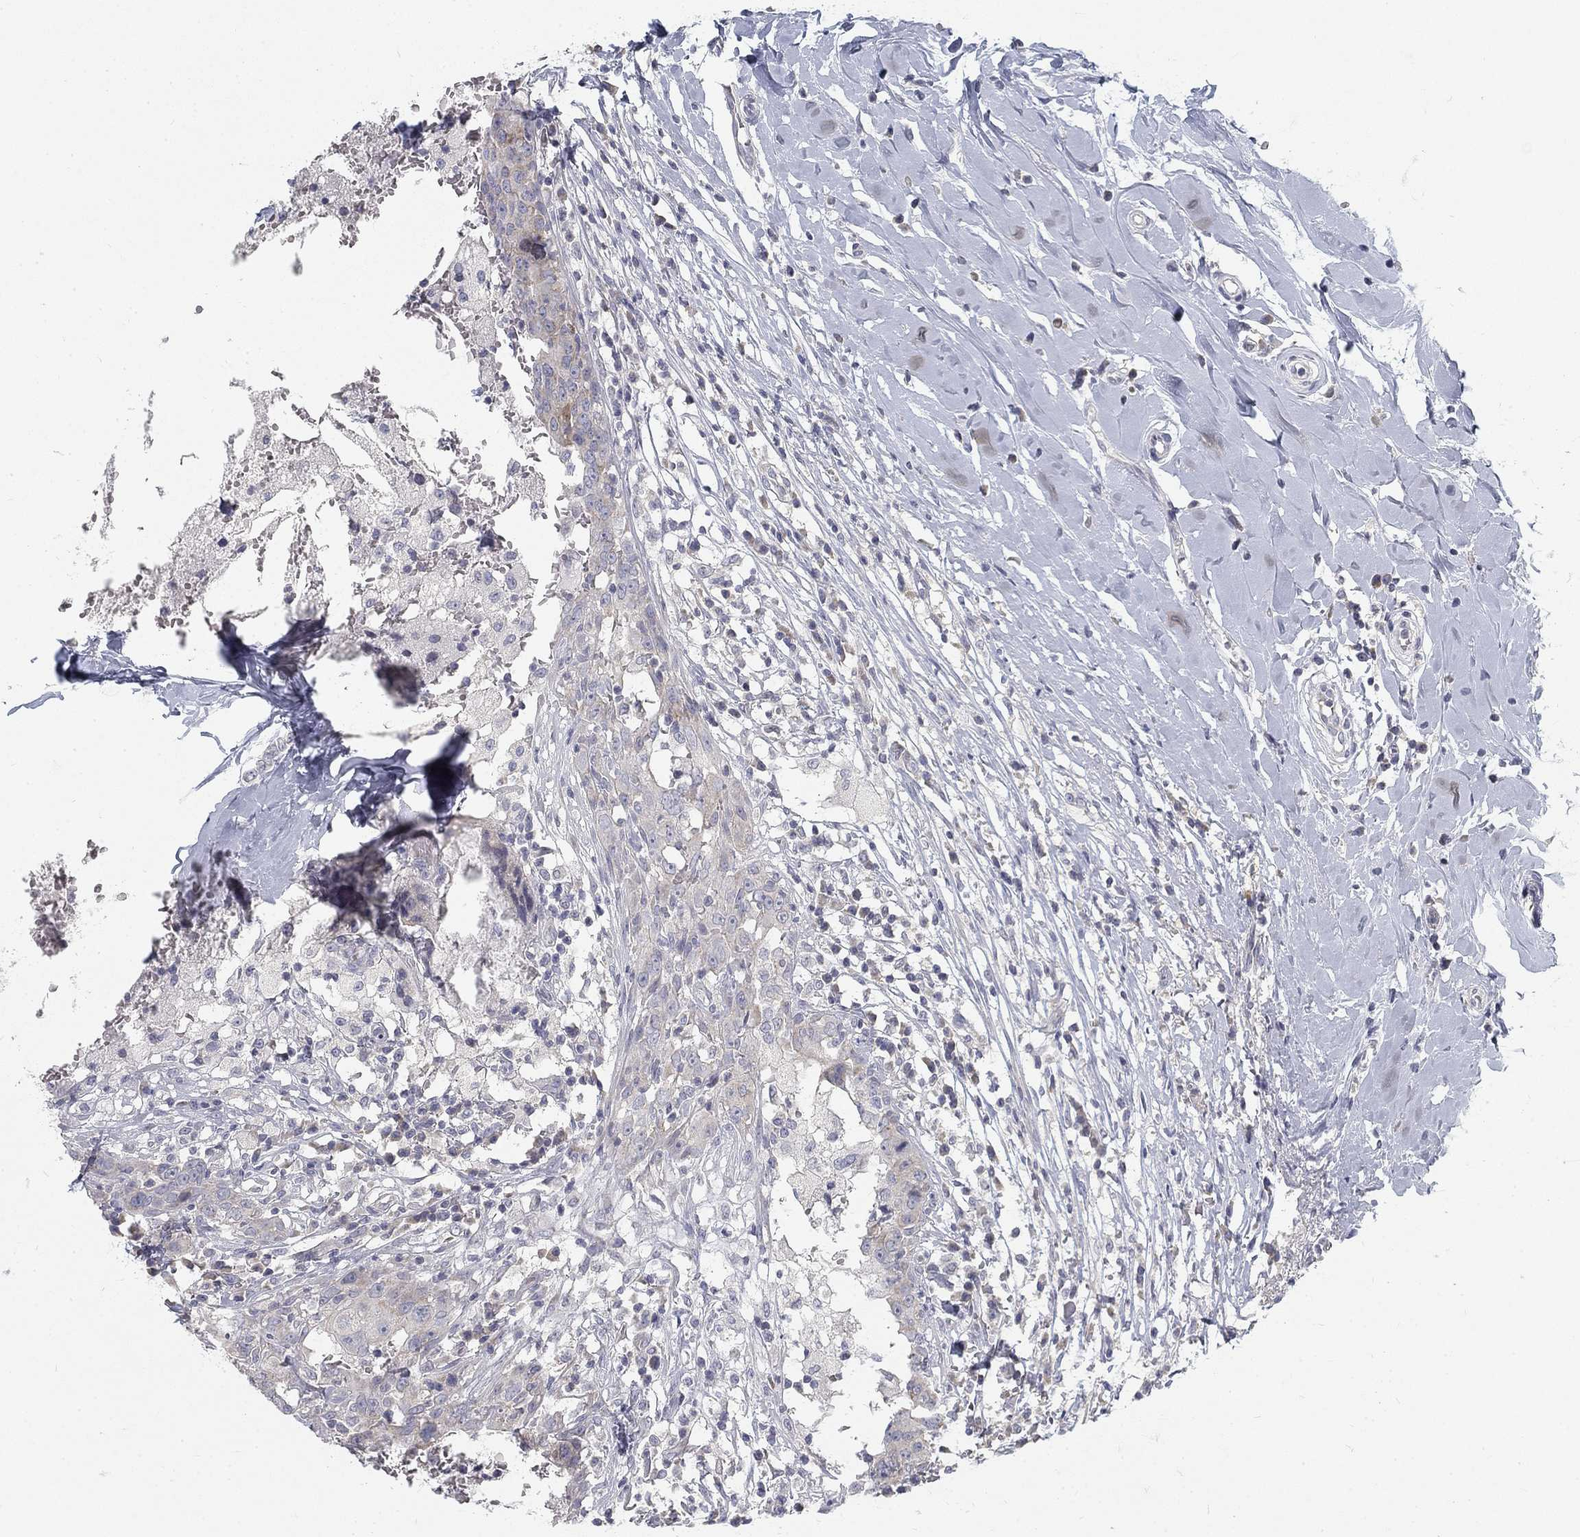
{"staining": {"intensity": "negative", "quantity": "none", "location": "none"}, "tissue": "breast cancer", "cell_type": "Tumor cells", "image_type": "cancer", "snomed": [{"axis": "morphology", "description": "Duct carcinoma"}, {"axis": "topography", "description": "Breast"}], "caption": "Tumor cells are negative for protein expression in human invasive ductal carcinoma (breast). Nuclei are stained in blue.", "gene": "ATP1A3", "patient": {"sex": "female", "age": 27}}